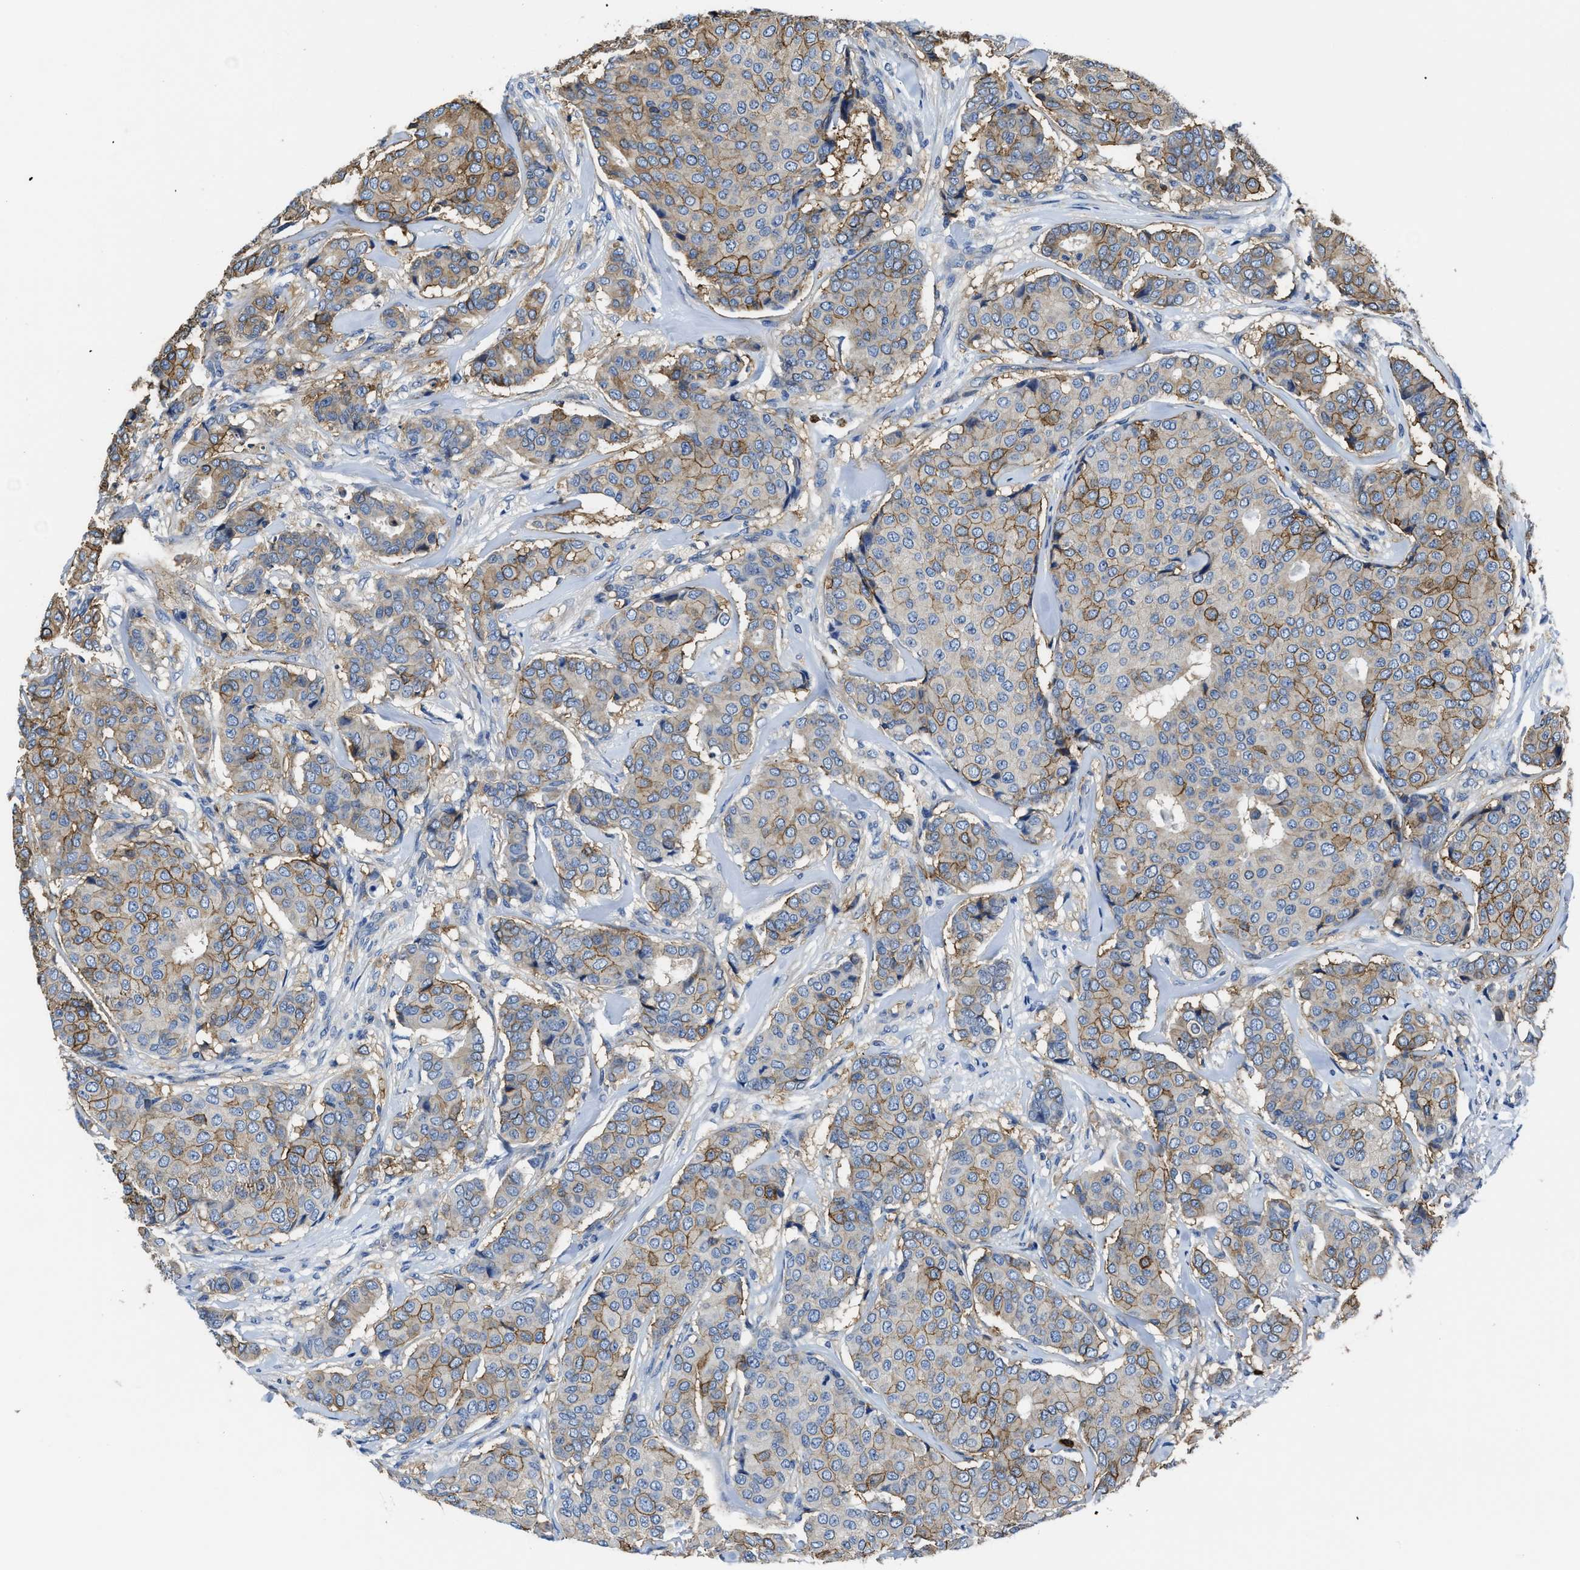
{"staining": {"intensity": "moderate", "quantity": "<25%", "location": "cytoplasmic/membranous"}, "tissue": "breast cancer", "cell_type": "Tumor cells", "image_type": "cancer", "snomed": [{"axis": "morphology", "description": "Duct carcinoma"}, {"axis": "topography", "description": "Breast"}], "caption": "A low amount of moderate cytoplasmic/membranous staining is appreciated in about <25% of tumor cells in breast intraductal carcinoma tissue.", "gene": "TRAF6", "patient": {"sex": "female", "age": 75}}